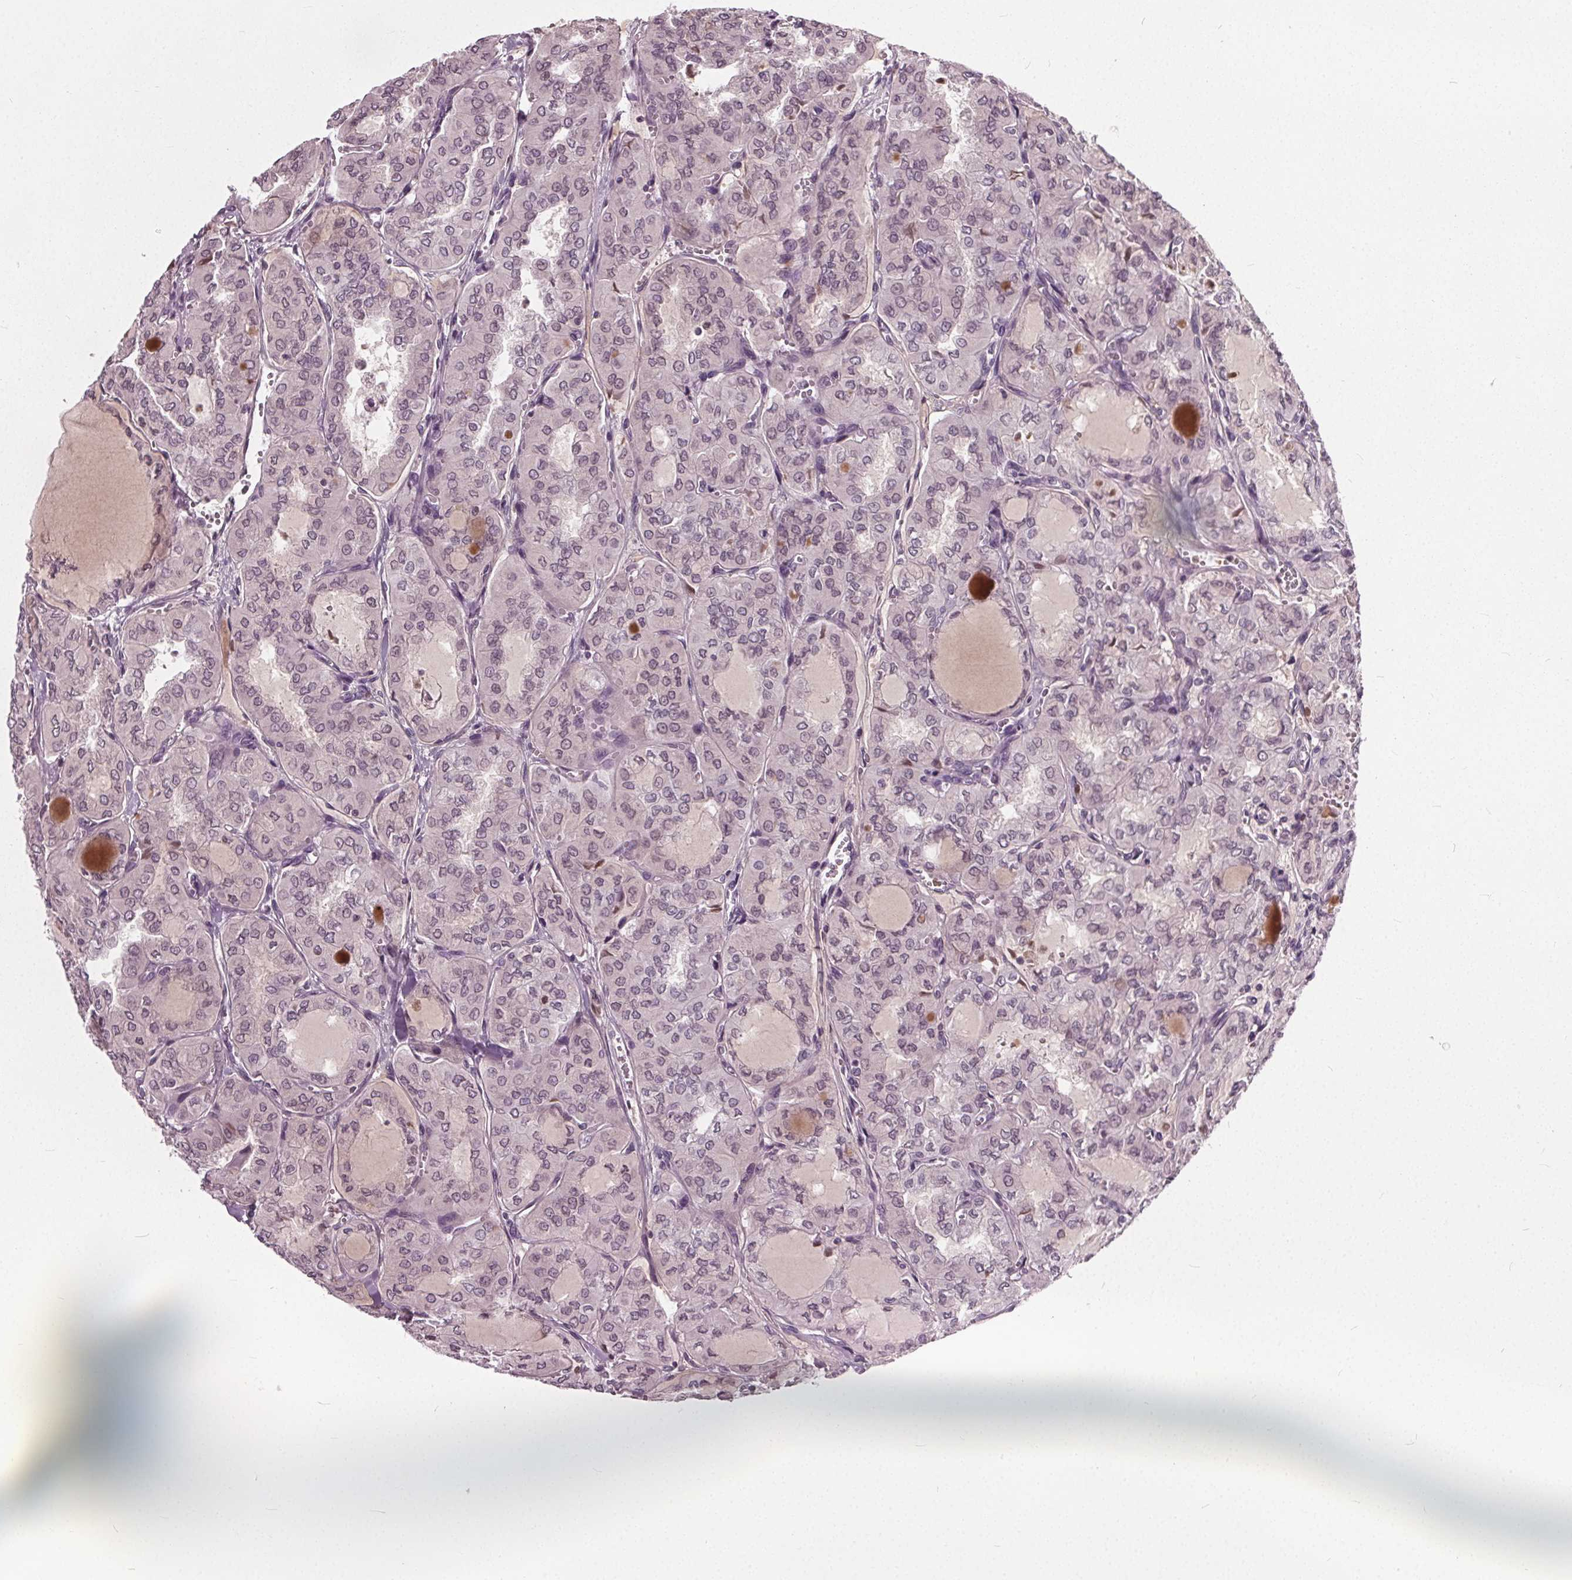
{"staining": {"intensity": "weak", "quantity": "<25%", "location": "cytoplasmic/membranous,nuclear"}, "tissue": "thyroid cancer", "cell_type": "Tumor cells", "image_type": "cancer", "snomed": [{"axis": "morphology", "description": "Papillary adenocarcinoma, NOS"}, {"axis": "topography", "description": "Thyroid gland"}], "caption": "DAB immunohistochemical staining of human thyroid cancer exhibits no significant positivity in tumor cells. Brightfield microscopy of immunohistochemistry stained with DAB (brown) and hematoxylin (blue), captured at high magnification.", "gene": "TTC39C", "patient": {"sex": "male", "age": 20}}